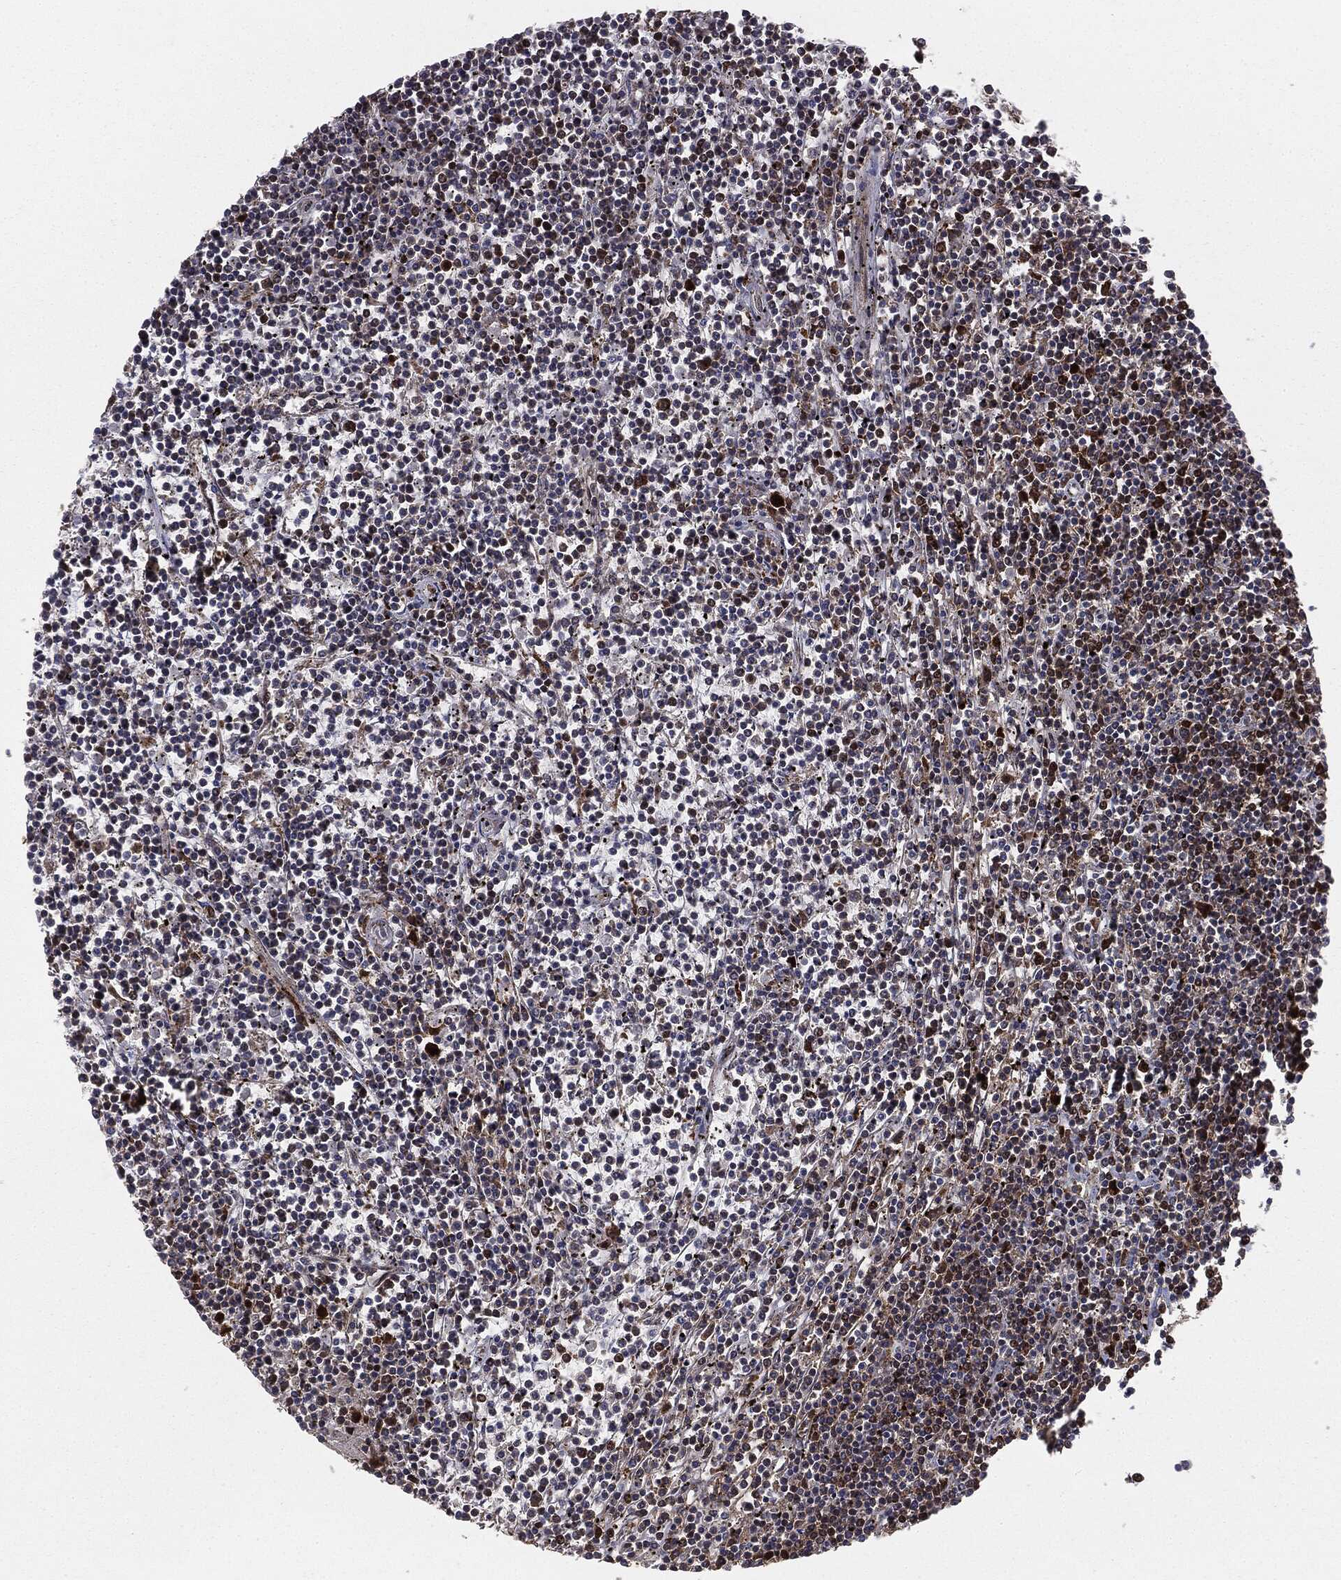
{"staining": {"intensity": "negative", "quantity": "none", "location": "none"}, "tissue": "lymphoma", "cell_type": "Tumor cells", "image_type": "cancer", "snomed": [{"axis": "morphology", "description": "Malignant lymphoma, non-Hodgkin's type, Low grade"}, {"axis": "topography", "description": "Spleen"}], "caption": "Human malignant lymphoma, non-Hodgkin's type (low-grade) stained for a protein using IHC reveals no positivity in tumor cells.", "gene": "PTEN", "patient": {"sex": "female", "age": 19}}